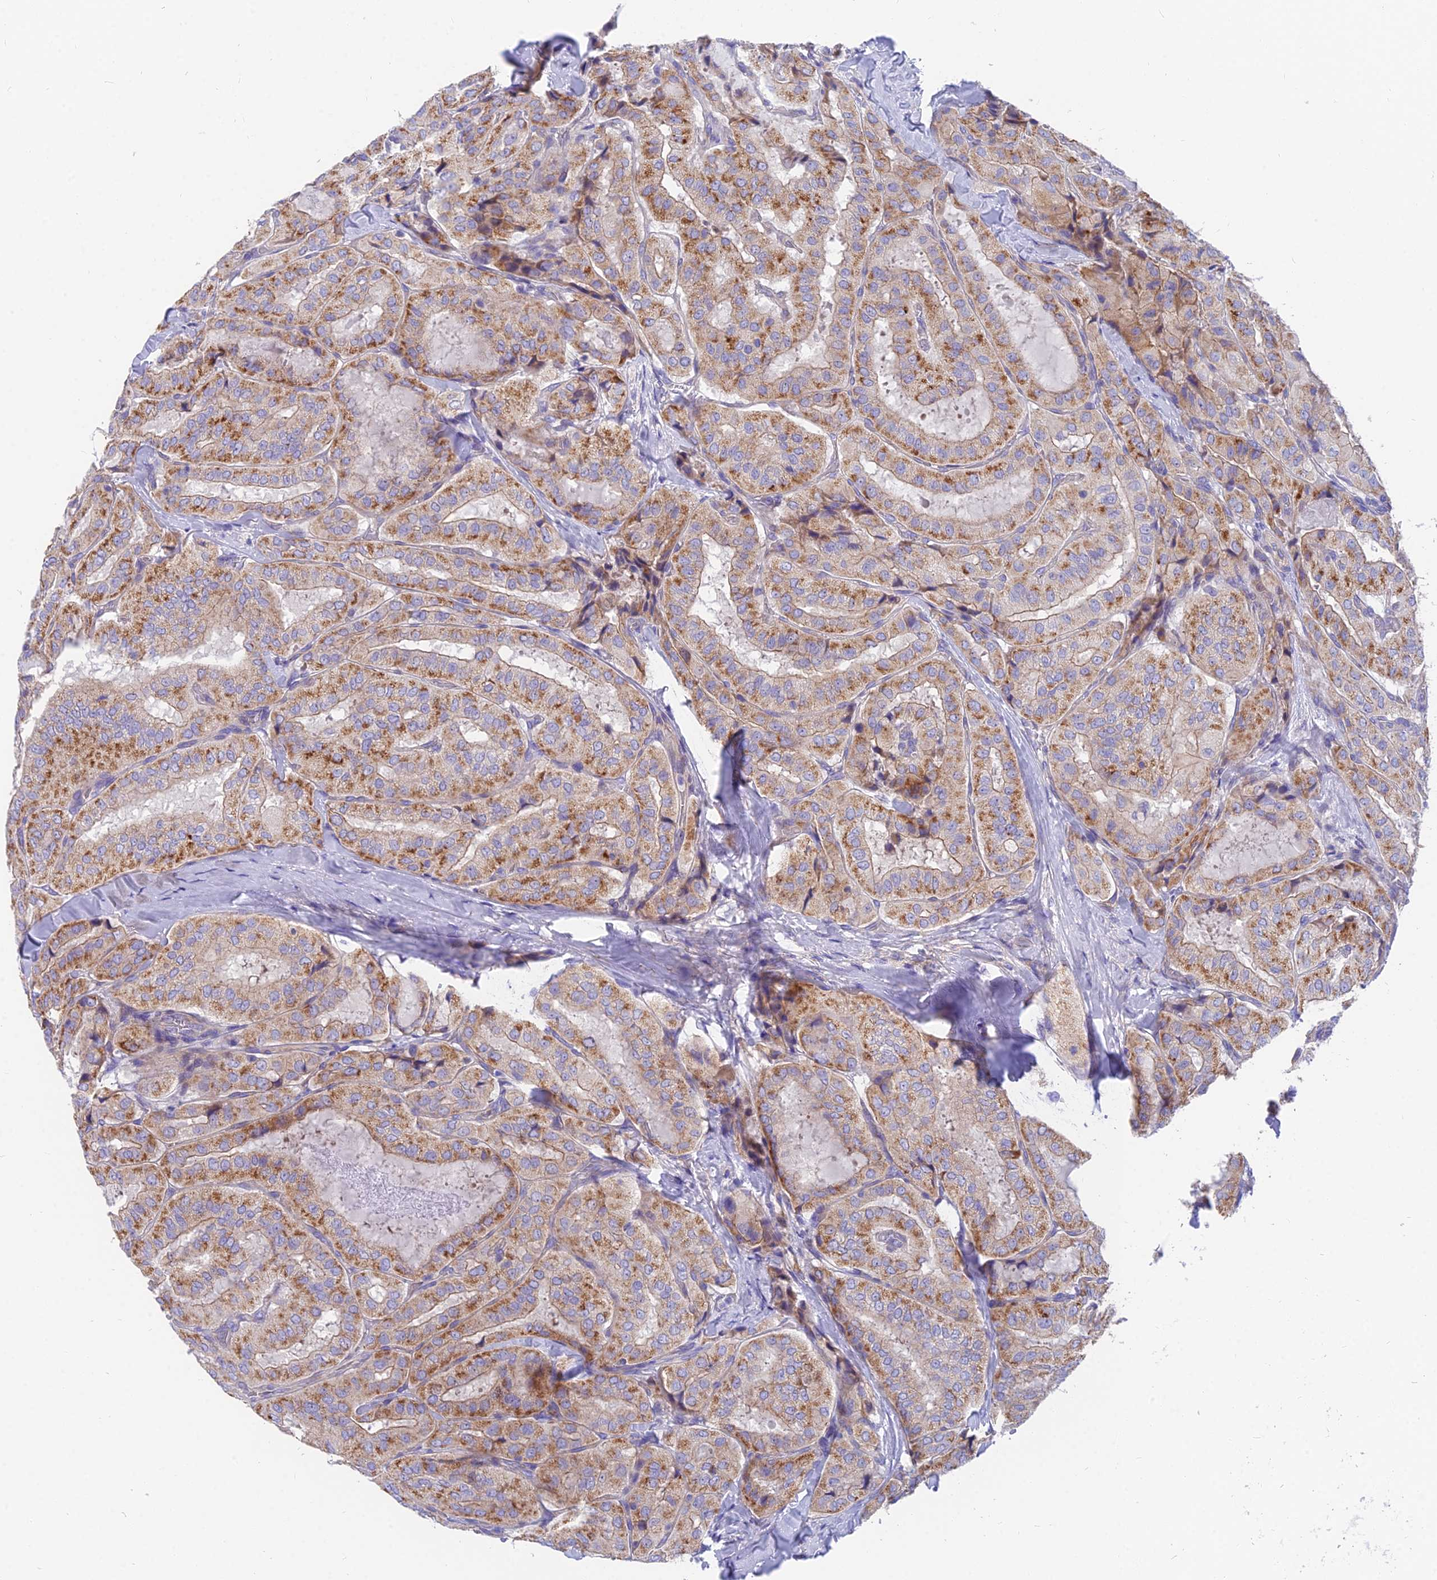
{"staining": {"intensity": "moderate", "quantity": ">75%", "location": "cytoplasmic/membranous"}, "tissue": "thyroid cancer", "cell_type": "Tumor cells", "image_type": "cancer", "snomed": [{"axis": "morphology", "description": "Normal tissue, NOS"}, {"axis": "morphology", "description": "Papillary adenocarcinoma, NOS"}, {"axis": "topography", "description": "Thyroid gland"}], "caption": "An image showing moderate cytoplasmic/membranous positivity in approximately >75% of tumor cells in thyroid cancer (papillary adenocarcinoma), as visualized by brown immunohistochemical staining.", "gene": "MVB12A", "patient": {"sex": "female", "age": 59}}